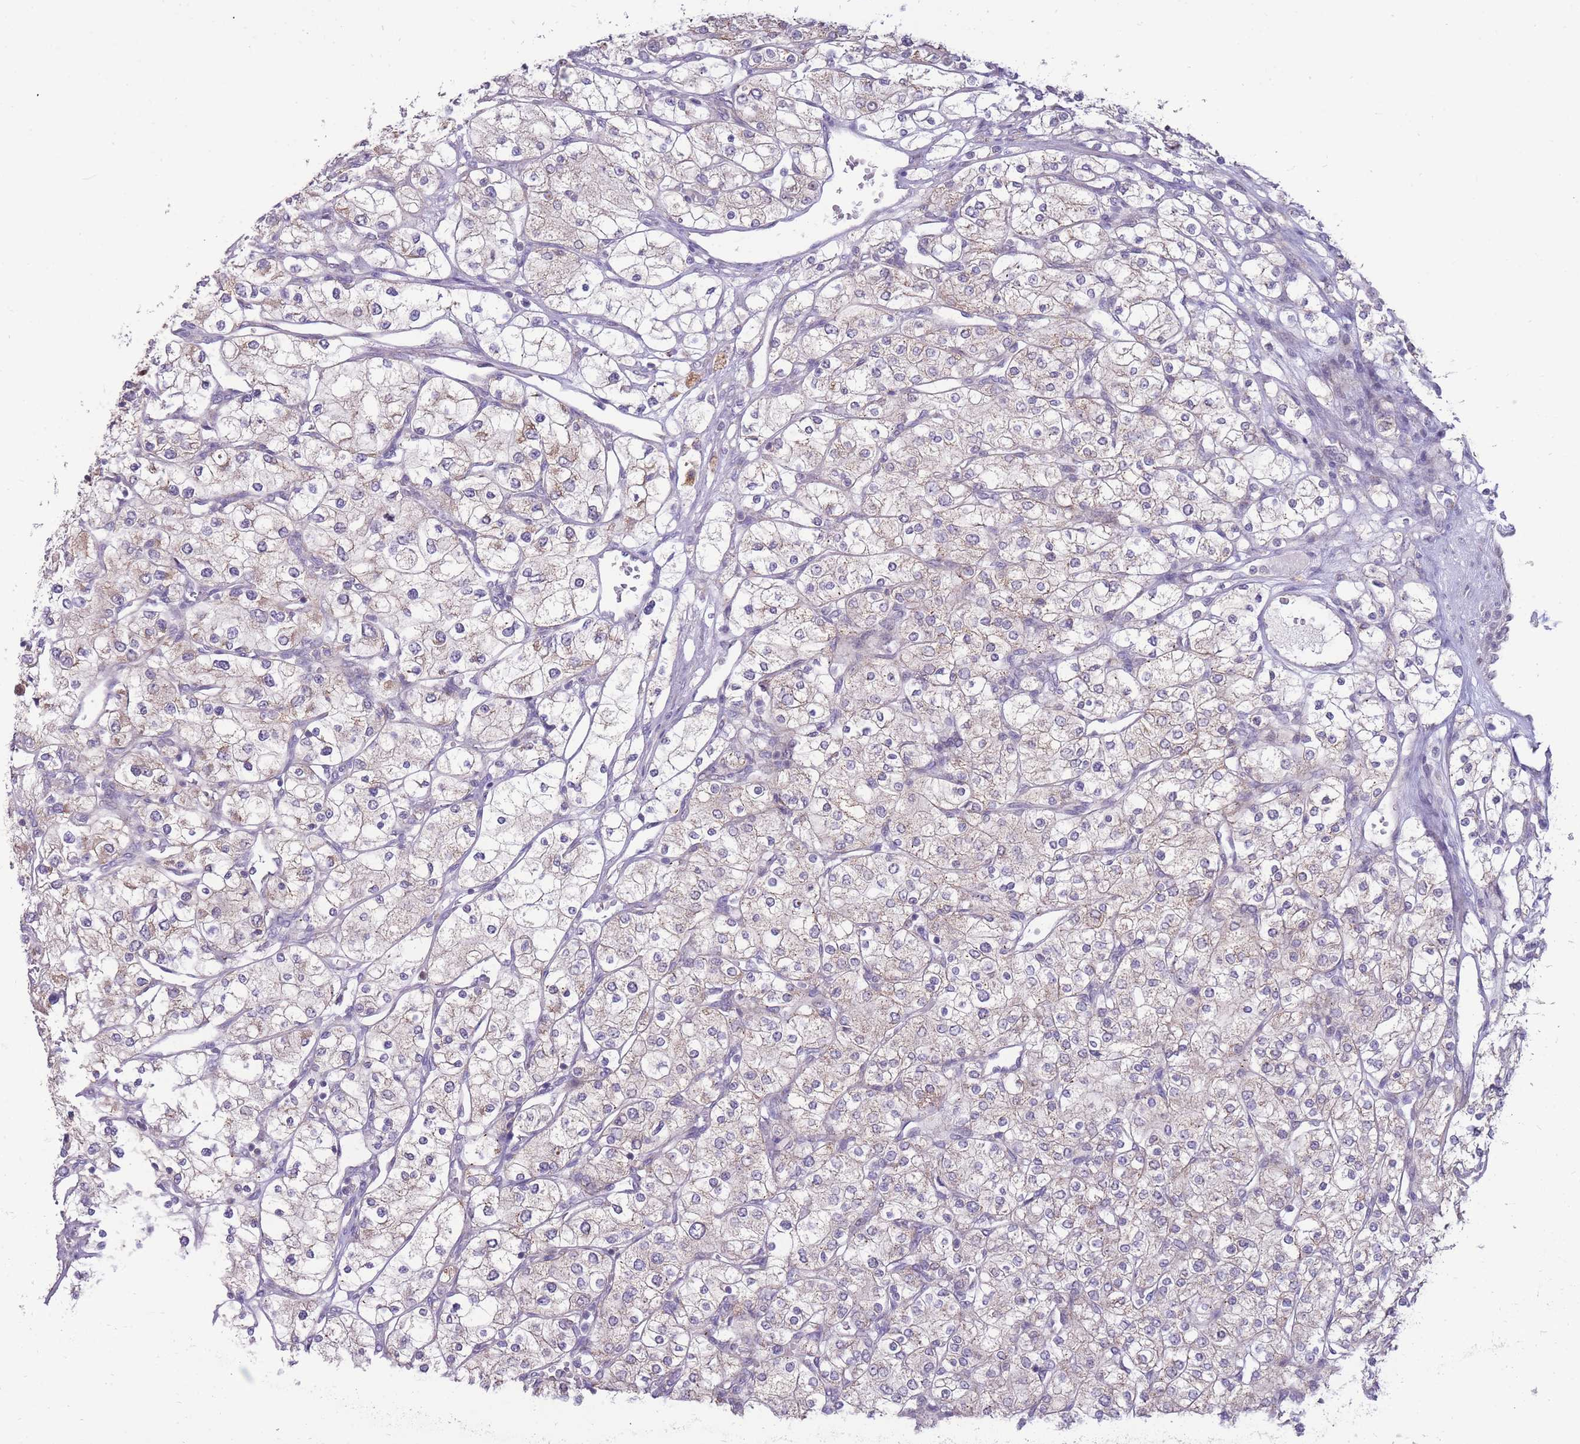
{"staining": {"intensity": "weak", "quantity": "25%-75%", "location": "cytoplasmic/membranous"}, "tissue": "renal cancer", "cell_type": "Tumor cells", "image_type": "cancer", "snomed": [{"axis": "morphology", "description": "Adenocarcinoma, NOS"}, {"axis": "topography", "description": "Kidney"}], "caption": "Immunohistochemical staining of human renal adenocarcinoma exhibits low levels of weak cytoplasmic/membranous expression in about 25%-75% of tumor cells.", "gene": "MCIDAS", "patient": {"sex": "male", "age": 80}}